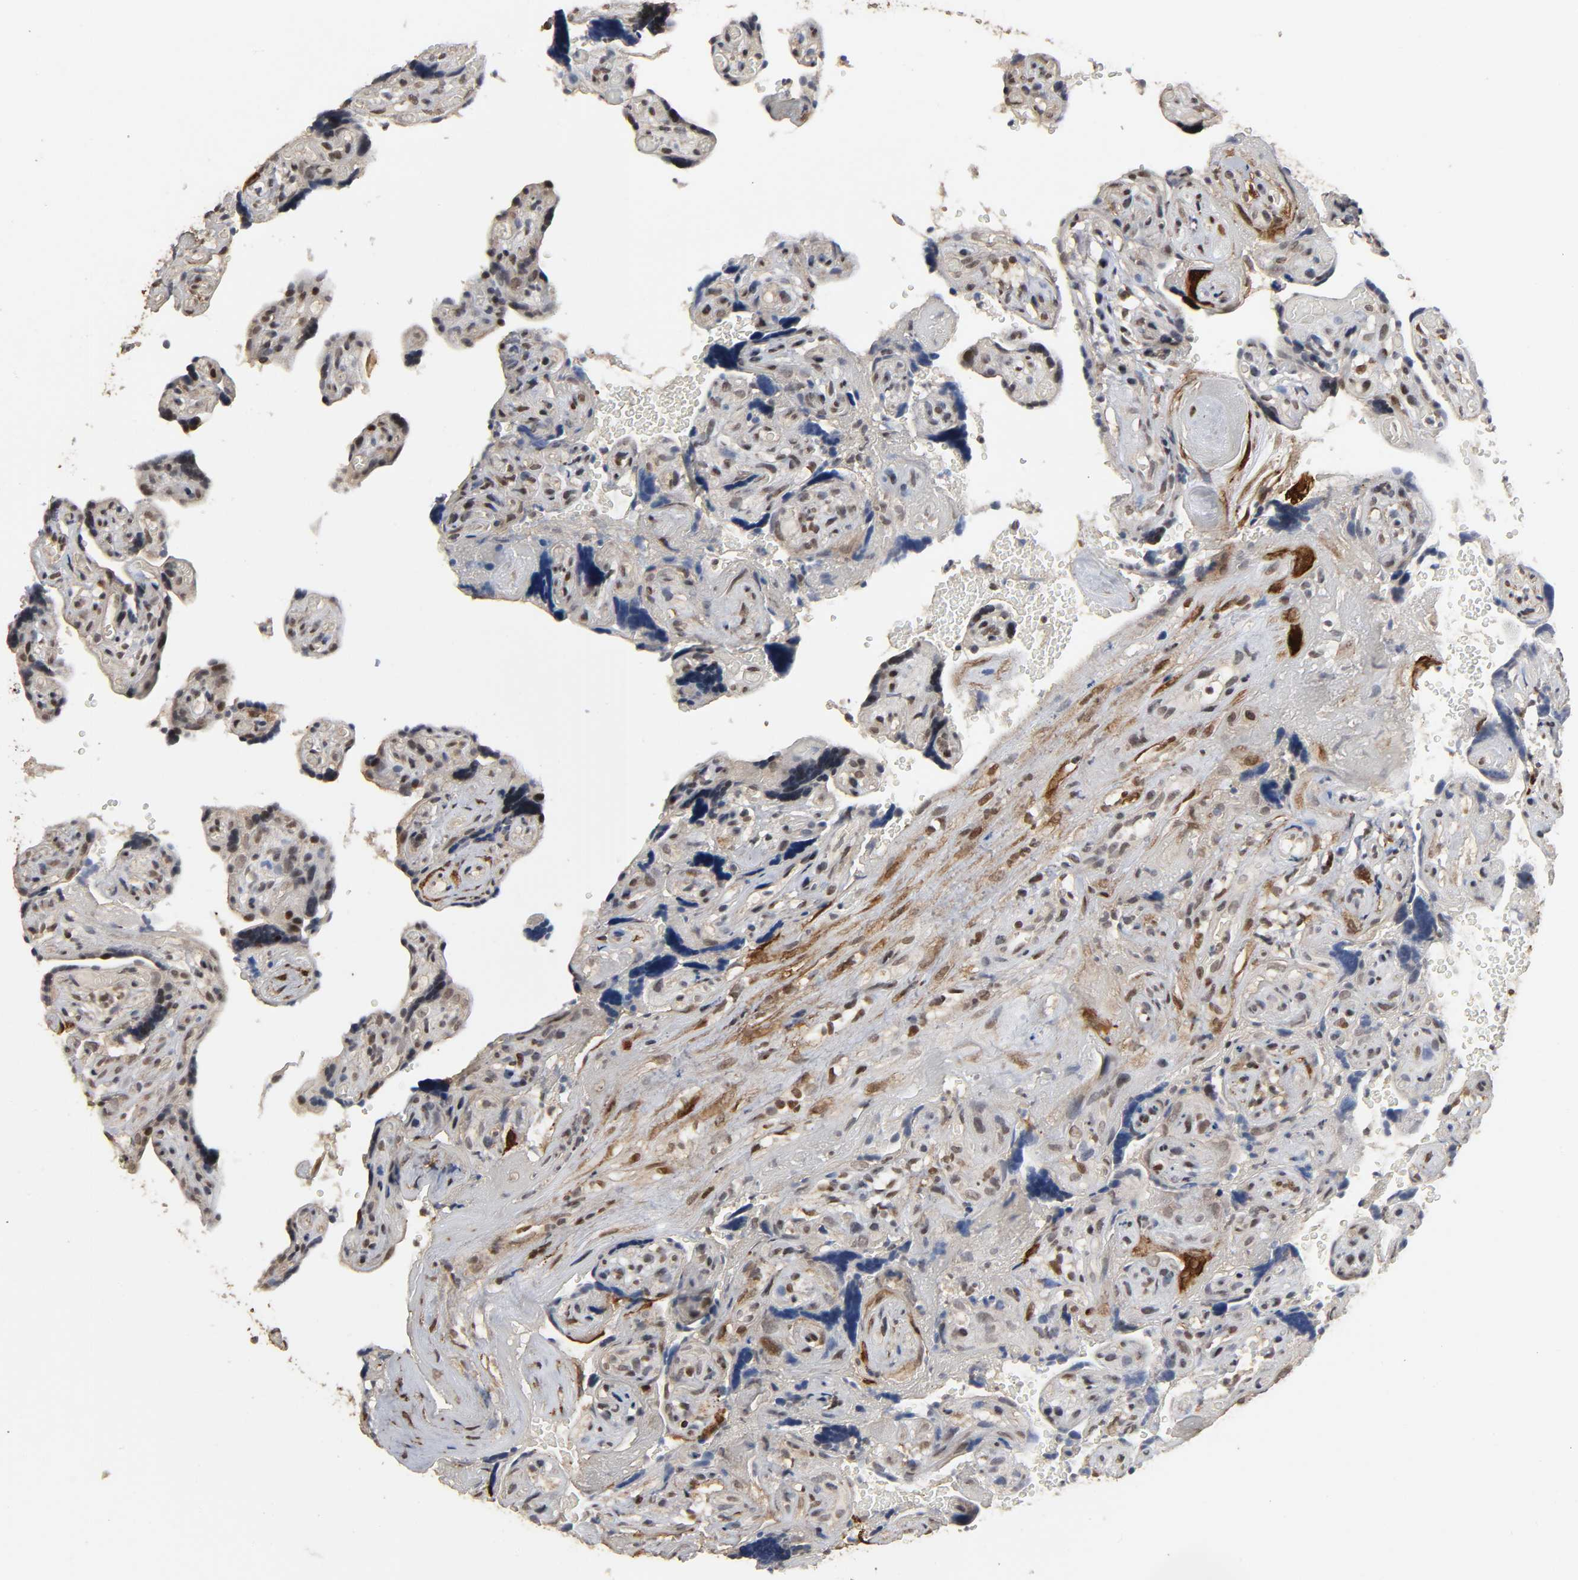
{"staining": {"intensity": "strong", "quantity": ">75%", "location": "nuclear"}, "tissue": "placenta", "cell_type": "Decidual cells", "image_type": "normal", "snomed": [{"axis": "morphology", "description": "Normal tissue, NOS"}, {"axis": "topography", "description": "Placenta"}], "caption": "This histopathology image exhibits unremarkable placenta stained with IHC to label a protein in brown. The nuclear of decidual cells show strong positivity for the protein. Nuclei are counter-stained blue.", "gene": "AHNAK2", "patient": {"sex": "female", "age": 30}}